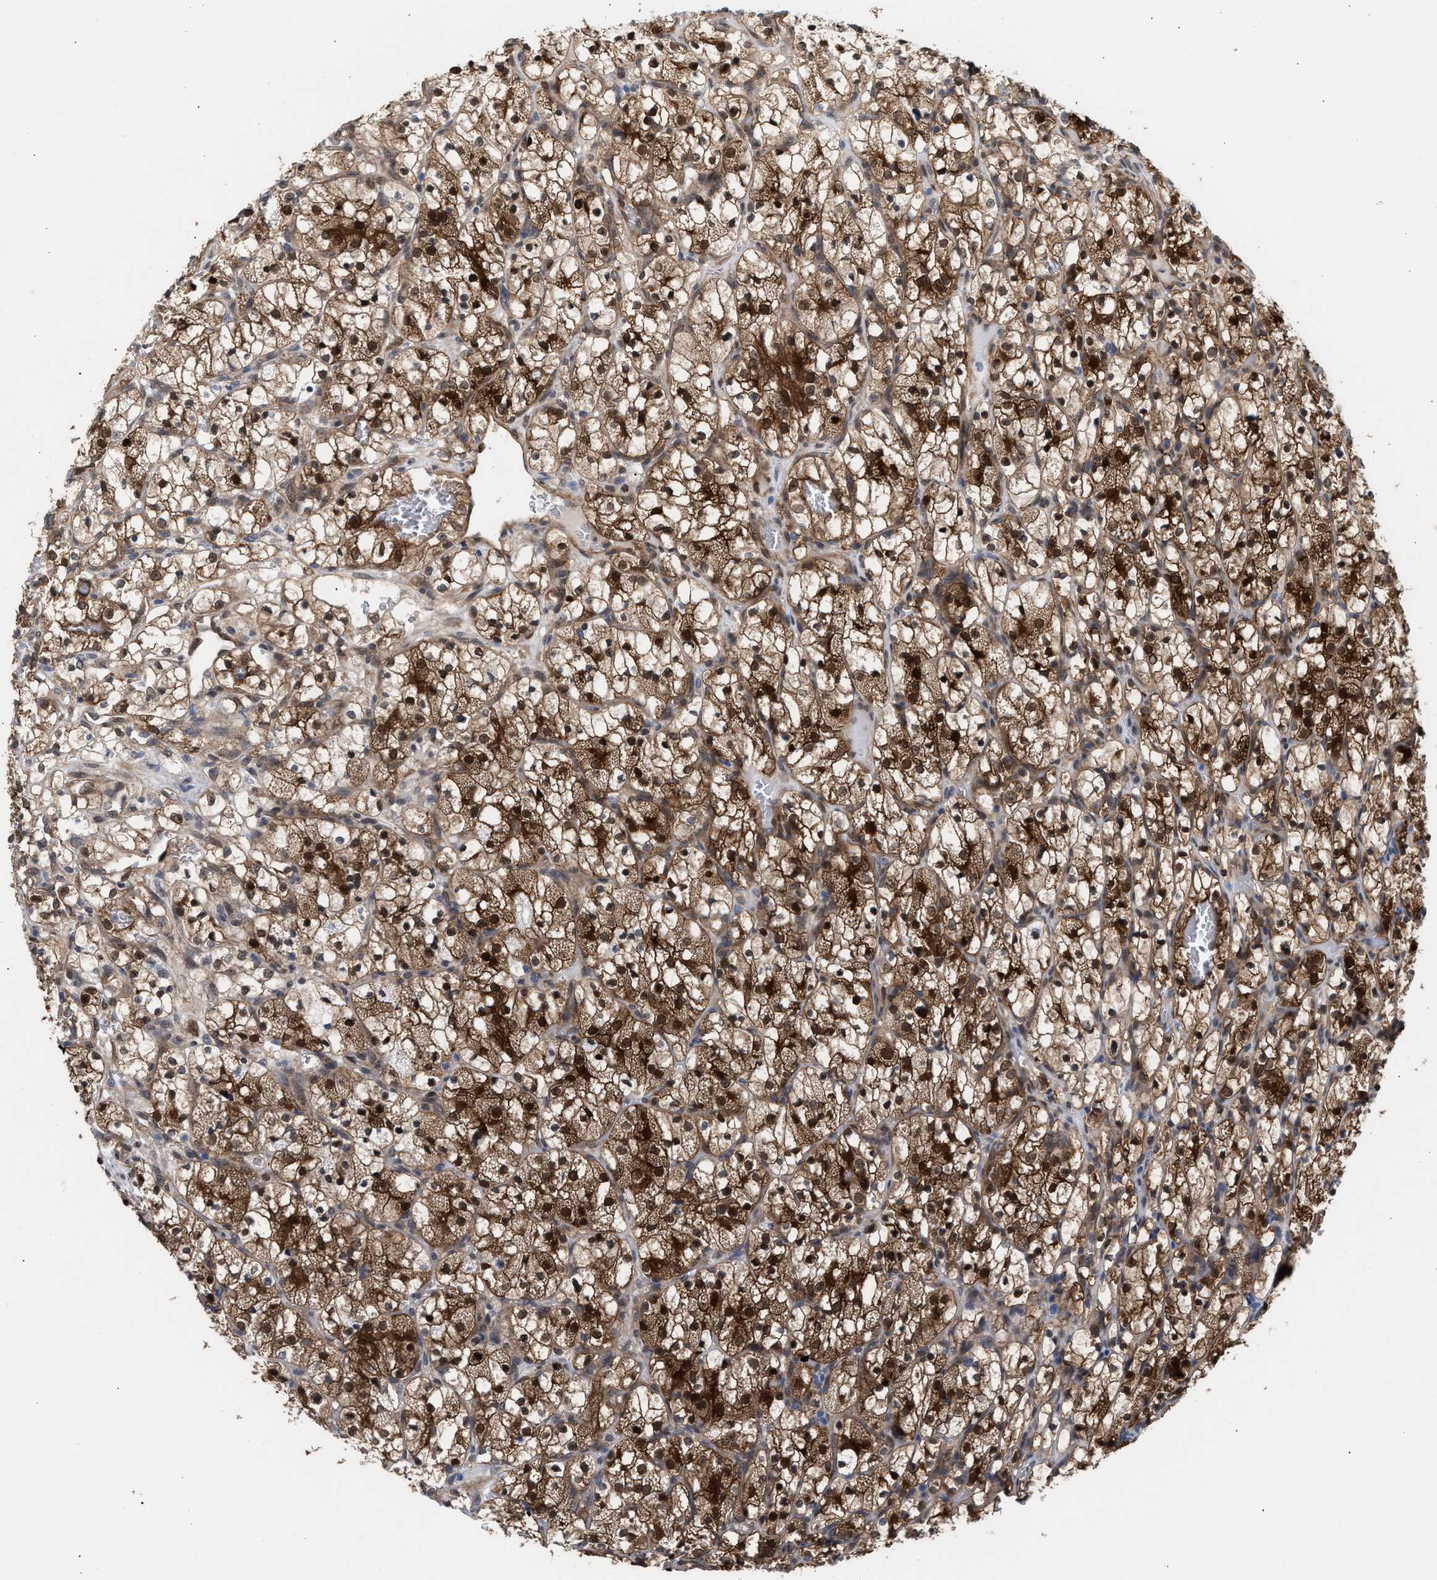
{"staining": {"intensity": "strong", "quantity": ">75%", "location": "cytoplasmic/membranous,nuclear"}, "tissue": "renal cancer", "cell_type": "Tumor cells", "image_type": "cancer", "snomed": [{"axis": "morphology", "description": "Adenocarcinoma, NOS"}, {"axis": "topography", "description": "Kidney"}], "caption": "Strong cytoplasmic/membranous and nuclear staining for a protein is present in about >75% of tumor cells of renal cancer using IHC.", "gene": "TP53I3", "patient": {"sex": "female", "age": 69}}